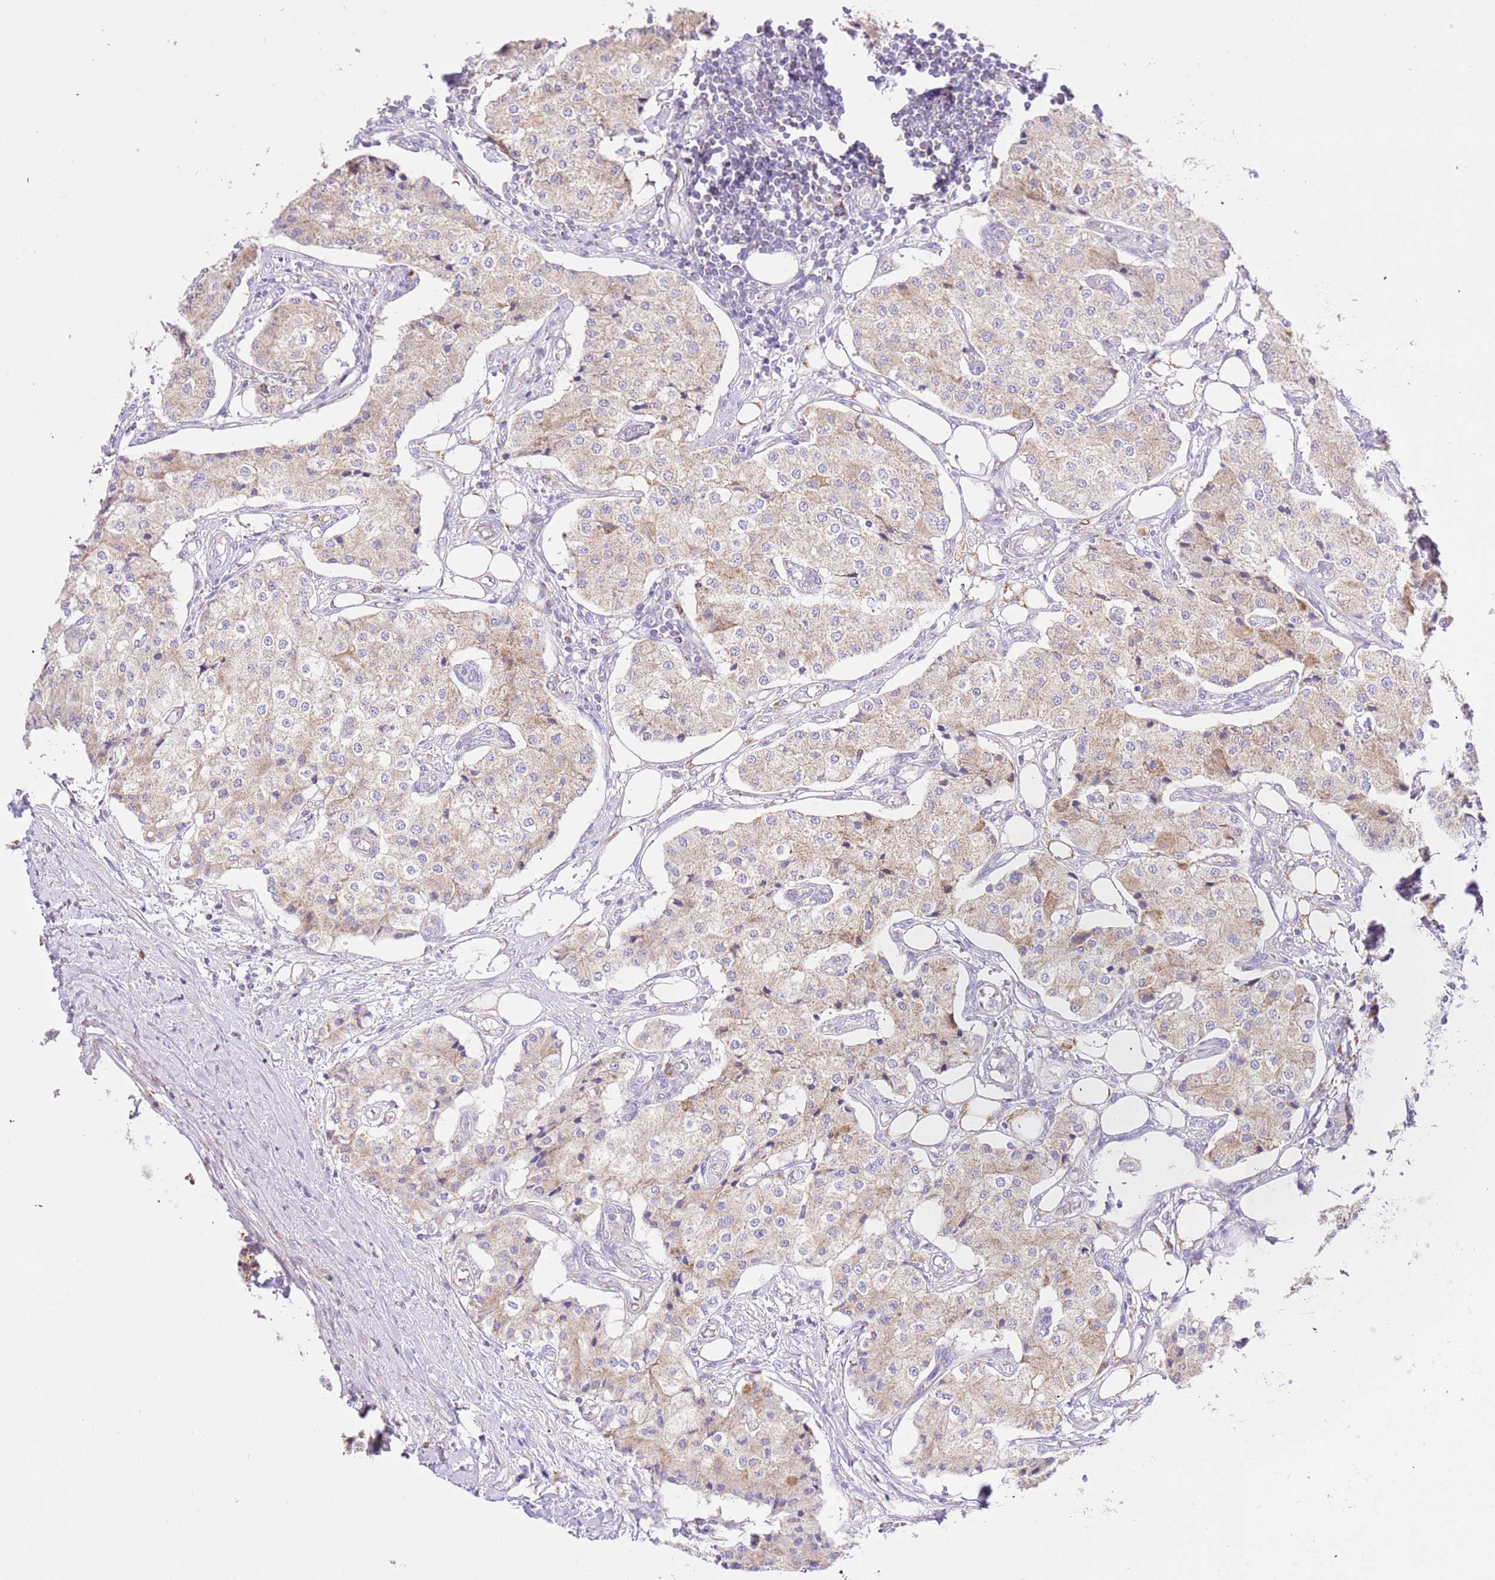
{"staining": {"intensity": "weak", "quantity": ">75%", "location": "cytoplasmic/membranous"}, "tissue": "carcinoid", "cell_type": "Tumor cells", "image_type": "cancer", "snomed": [{"axis": "morphology", "description": "Carcinoid, malignant, NOS"}, {"axis": "topography", "description": "Colon"}], "caption": "This photomicrograph demonstrates immunohistochemistry staining of malignant carcinoid, with low weak cytoplasmic/membranous expression in approximately >75% of tumor cells.", "gene": "ZBTB39", "patient": {"sex": "female", "age": 52}}